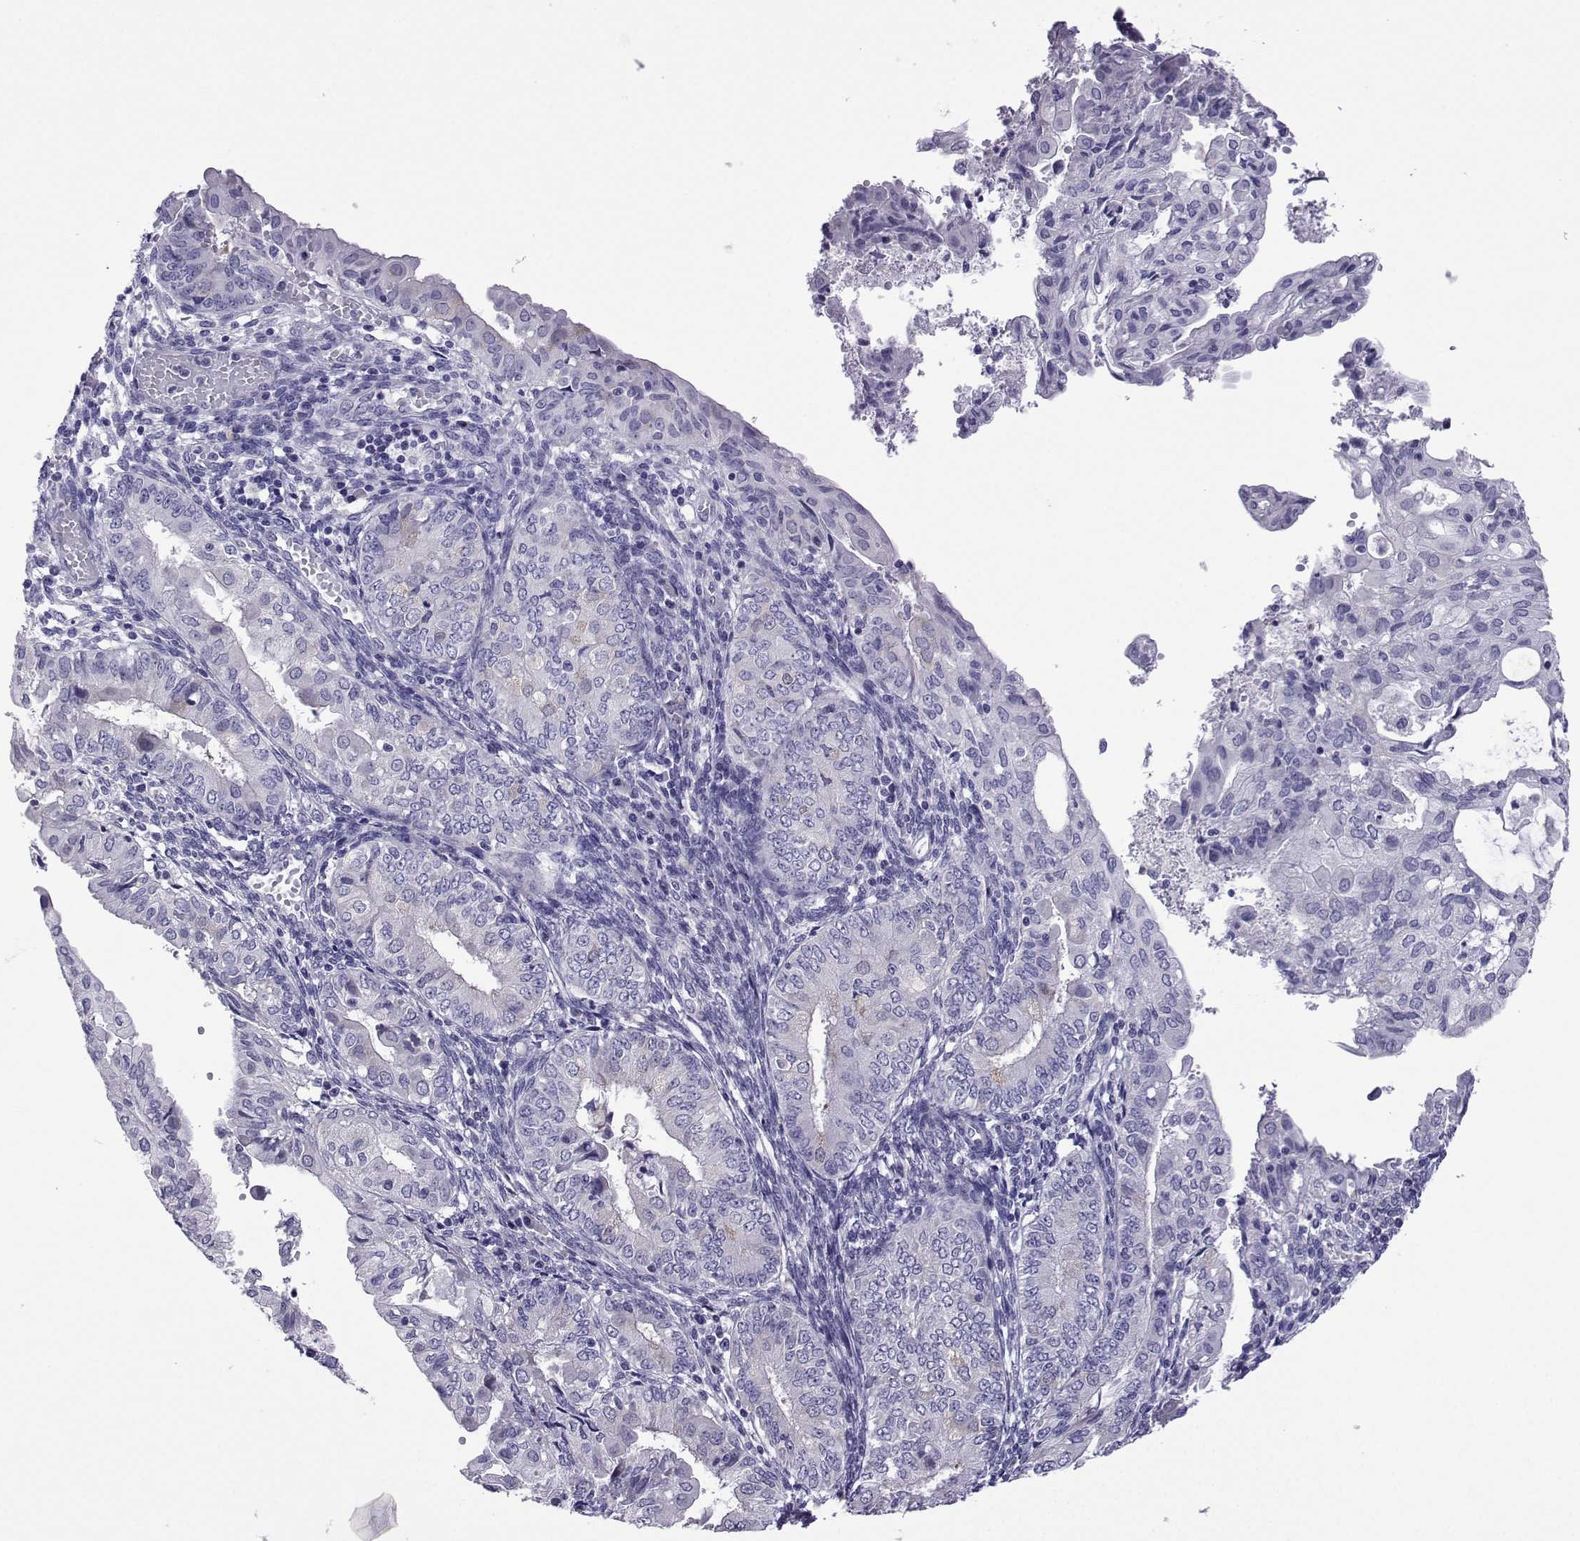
{"staining": {"intensity": "negative", "quantity": "none", "location": "none"}, "tissue": "endometrial cancer", "cell_type": "Tumor cells", "image_type": "cancer", "snomed": [{"axis": "morphology", "description": "Adenocarcinoma, NOS"}, {"axis": "topography", "description": "Endometrium"}], "caption": "Immunohistochemistry of endometrial cancer demonstrates no expression in tumor cells.", "gene": "CFAP70", "patient": {"sex": "female", "age": 68}}